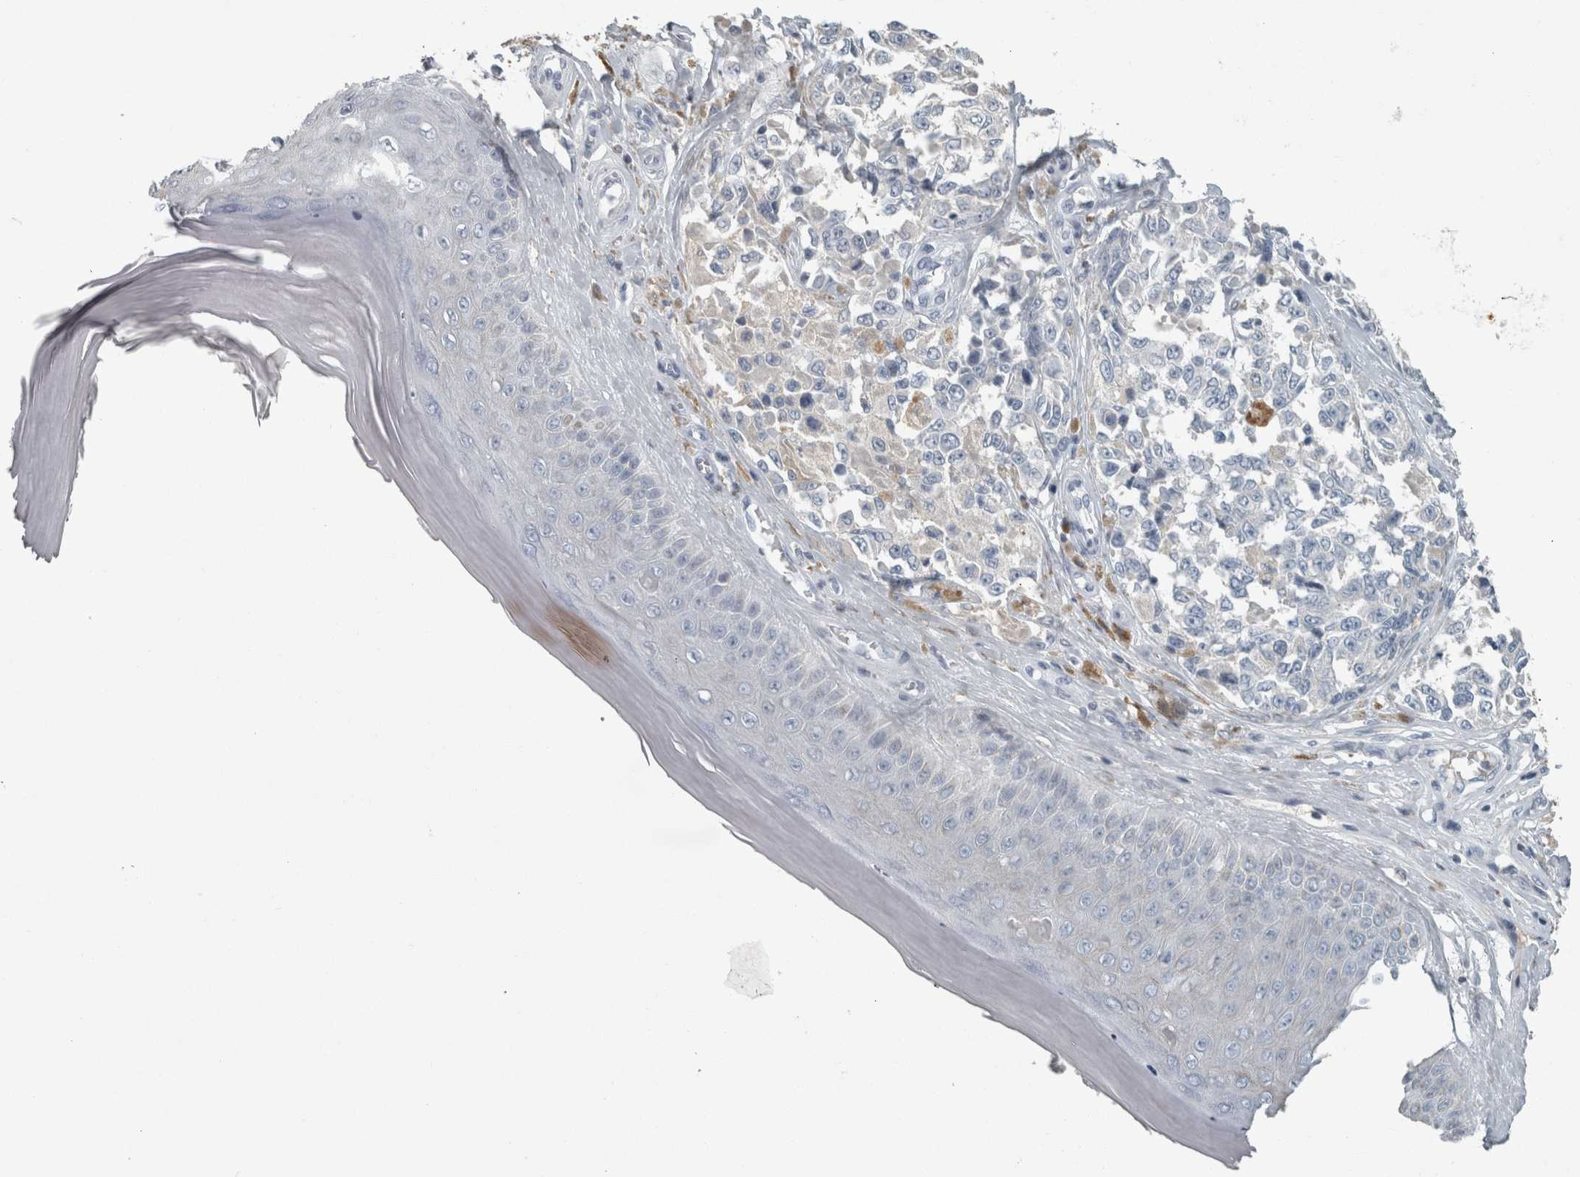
{"staining": {"intensity": "negative", "quantity": "none", "location": "none"}, "tissue": "melanoma", "cell_type": "Tumor cells", "image_type": "cancer", "snomed": [{"axis": "morphology", "description": "Malignant melanoma, NOS"}, {"axis": "topography", "description": "Skin"}], "caption": "An IHC histopathology image of malignant melanoma is shown. There is no staining in tumor cells of malignant melanoma.", "gene": "CHL1", "patient": {"sex": "female", "age": 64}}